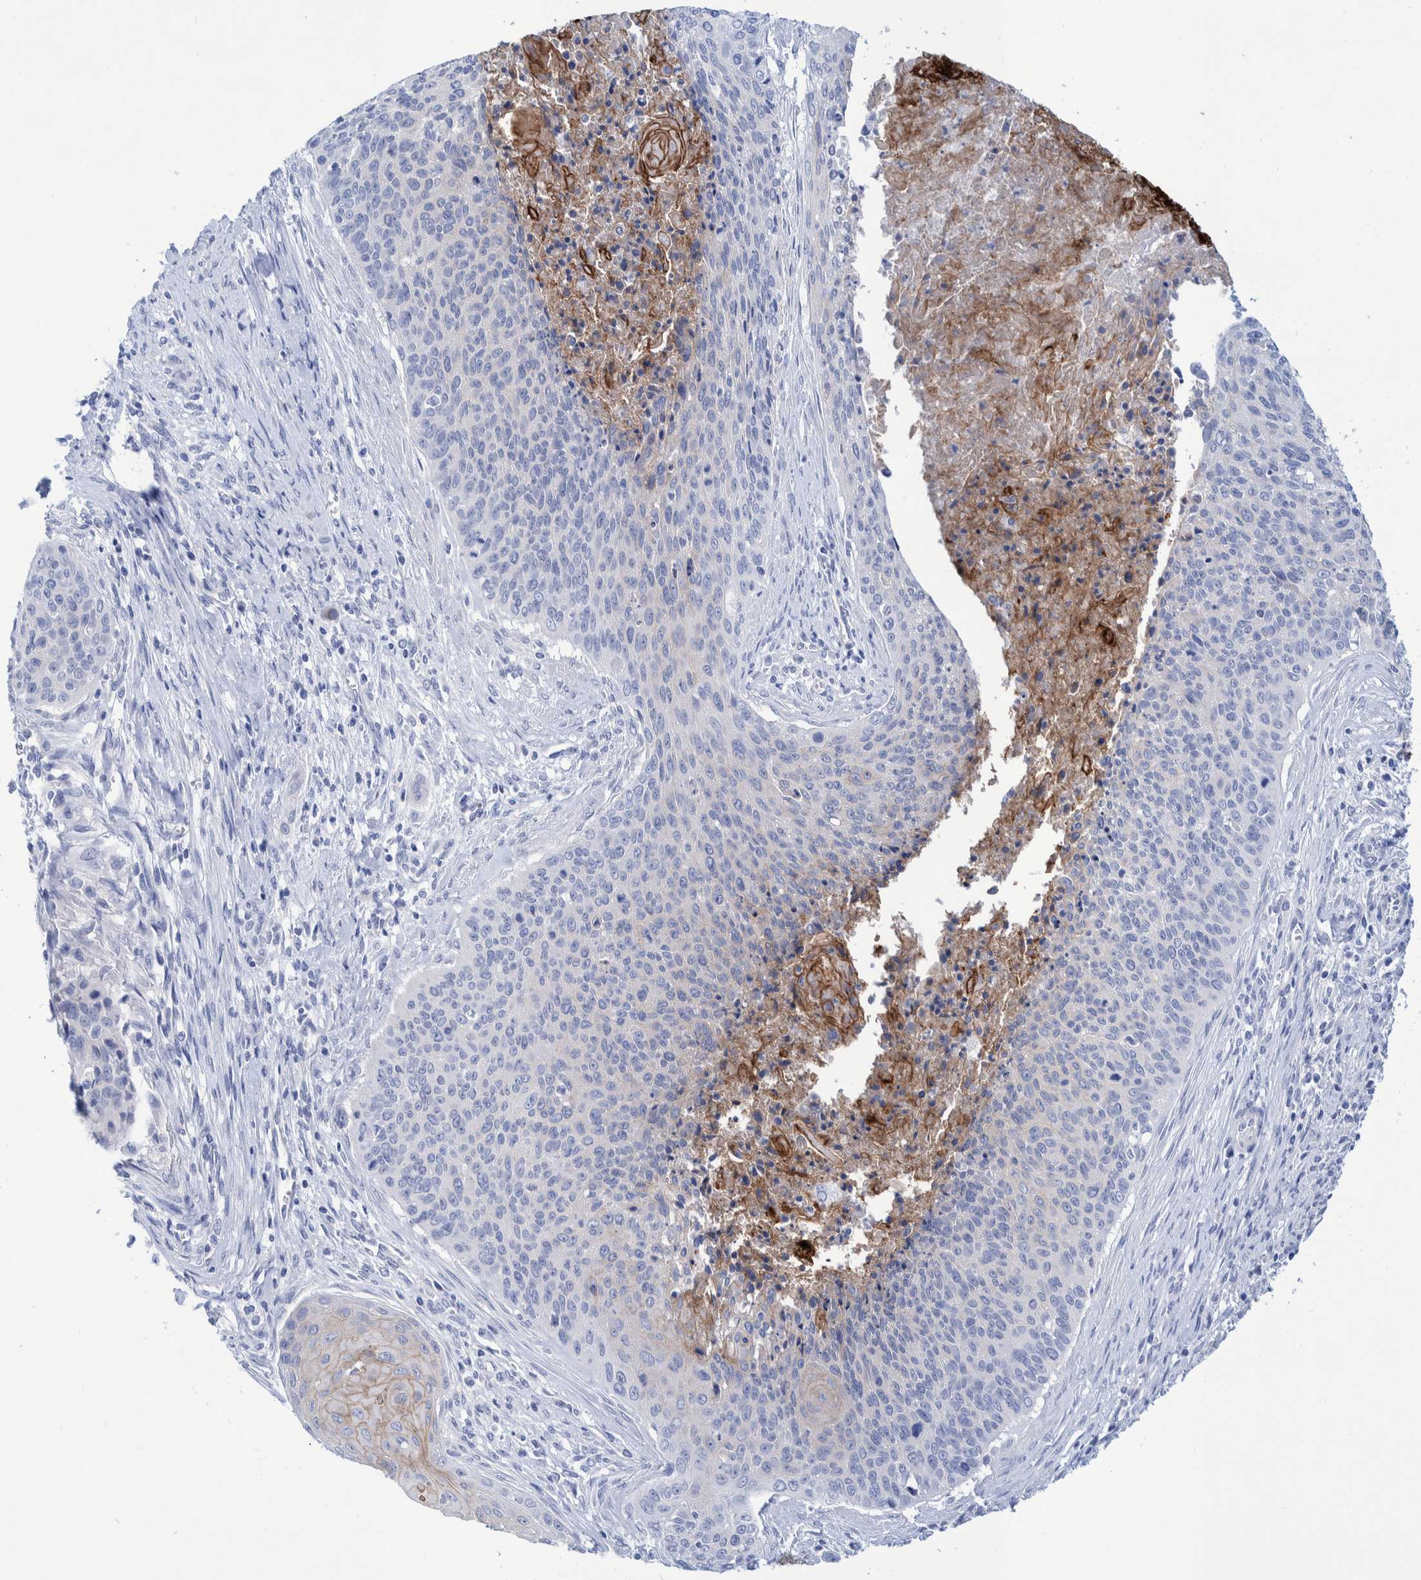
{"staining": {"intensity": "negative", "quantity": "none", "location": "none"}, "tissue": "cervical cancer", "cell_type": "Tumor cells", "image_type": "cancer", "snomed": [{"axis": "morphology", "description": "Squamous cell carcinoma, NOS"}, {"axis": "topography", "description": "Cervix"}], "caption": "IHC image of neoplastic tissue: human cervical squamous cell carcinoma stained with DAB demonstrates no significant protein expression in tumor cells.", "gene": "PERP", "patient": {"sex": "female", "age": 55}}